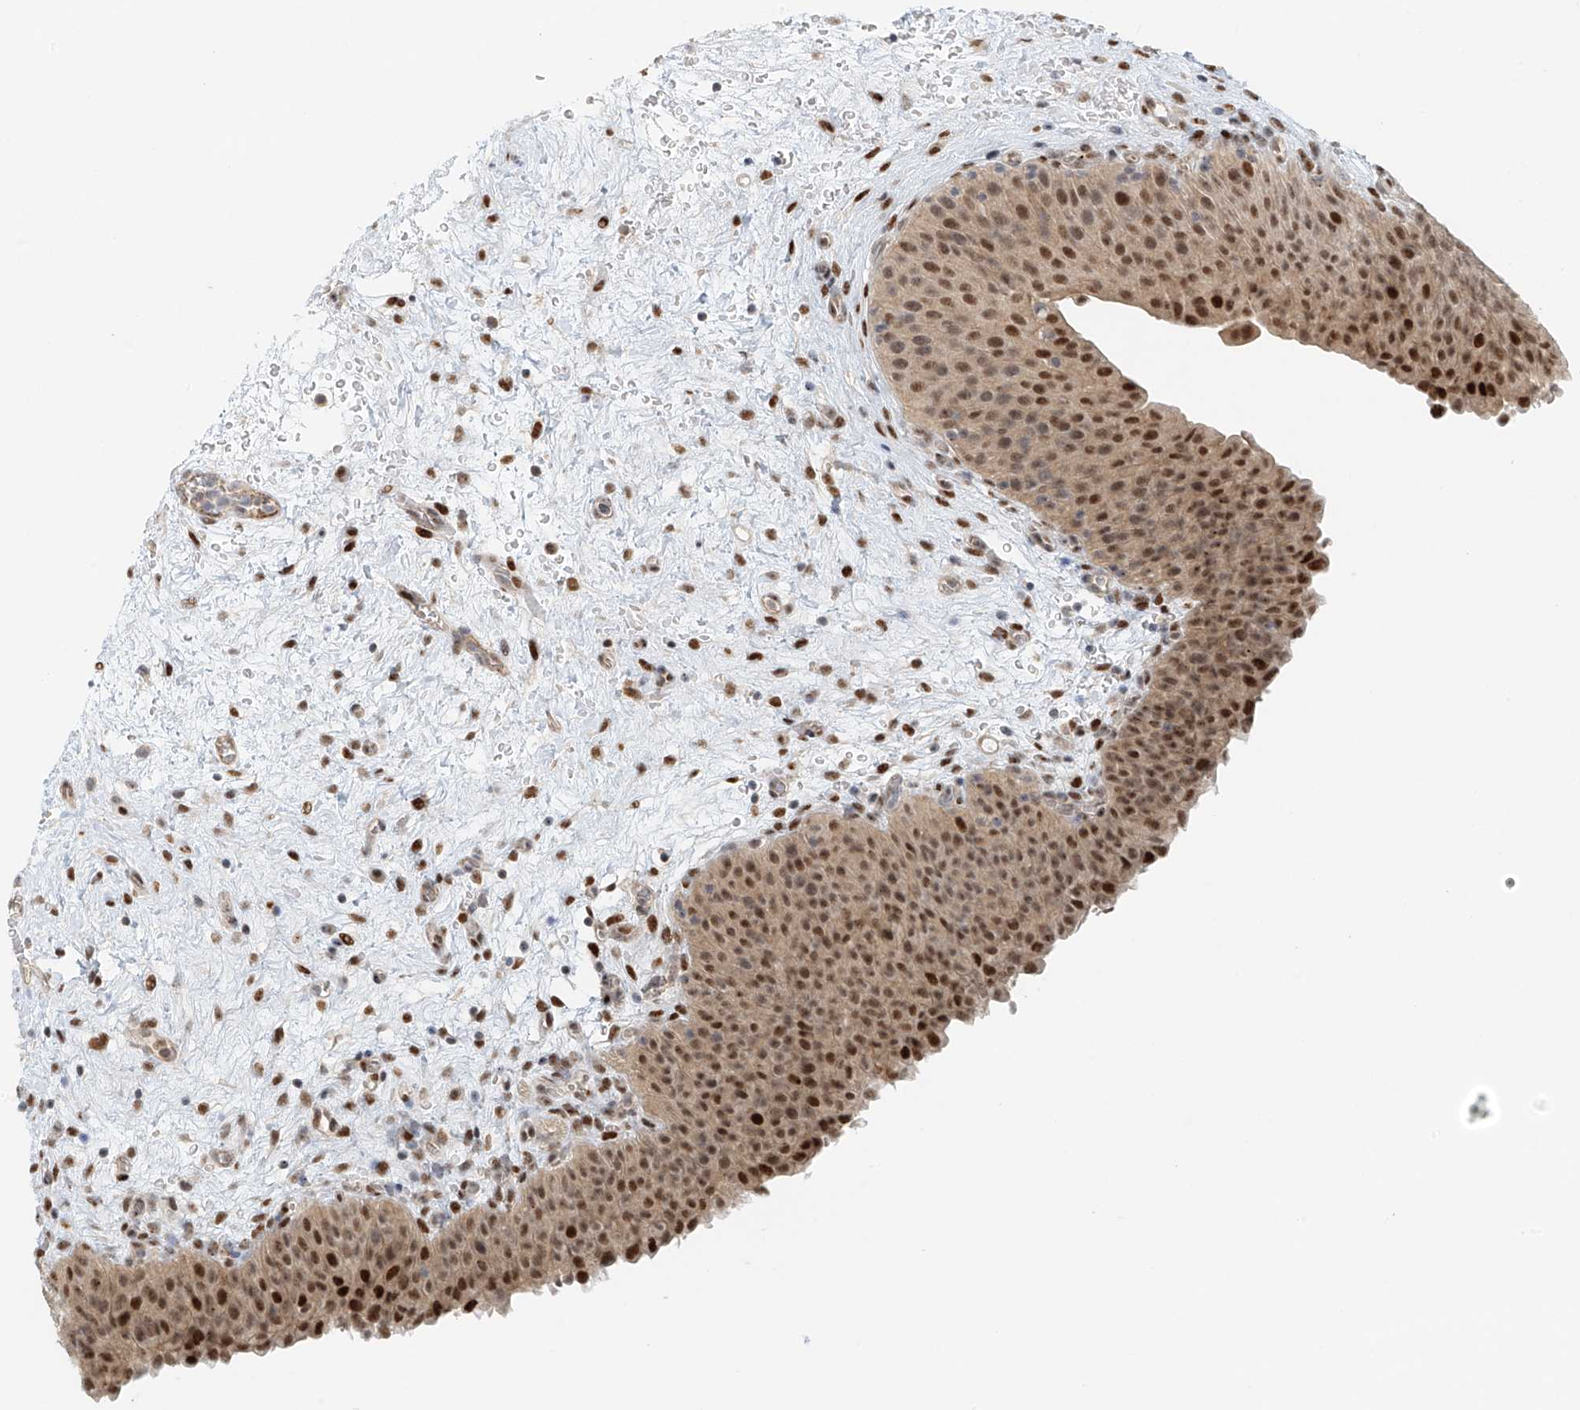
{"staining": {"intensity": "strong", "quantity": ">75%", "location": "nuclear"}, "tissue": "urinary bladder", "cell_type": "Urothelial cells", "image_type": "normal", "snomed": [{"axis": "morphology", "description": "Normal tissue, NOS"}, {"axis": "morphology", "description": "Dysplasia, NOS"}, {"axis": "topography", "description": "Urinary bladder"}], "caption": "A brown stain labels strong nuclear staining of a protein in urothelial cells of unremarkable human urinary bladder. The staining was performed using DAB, with brown indicating positive protein expression. Nuclei are stained blue with hematoxylin.", "gene": "ZNF514", "patient": {"sex": "male", "age": 35}}